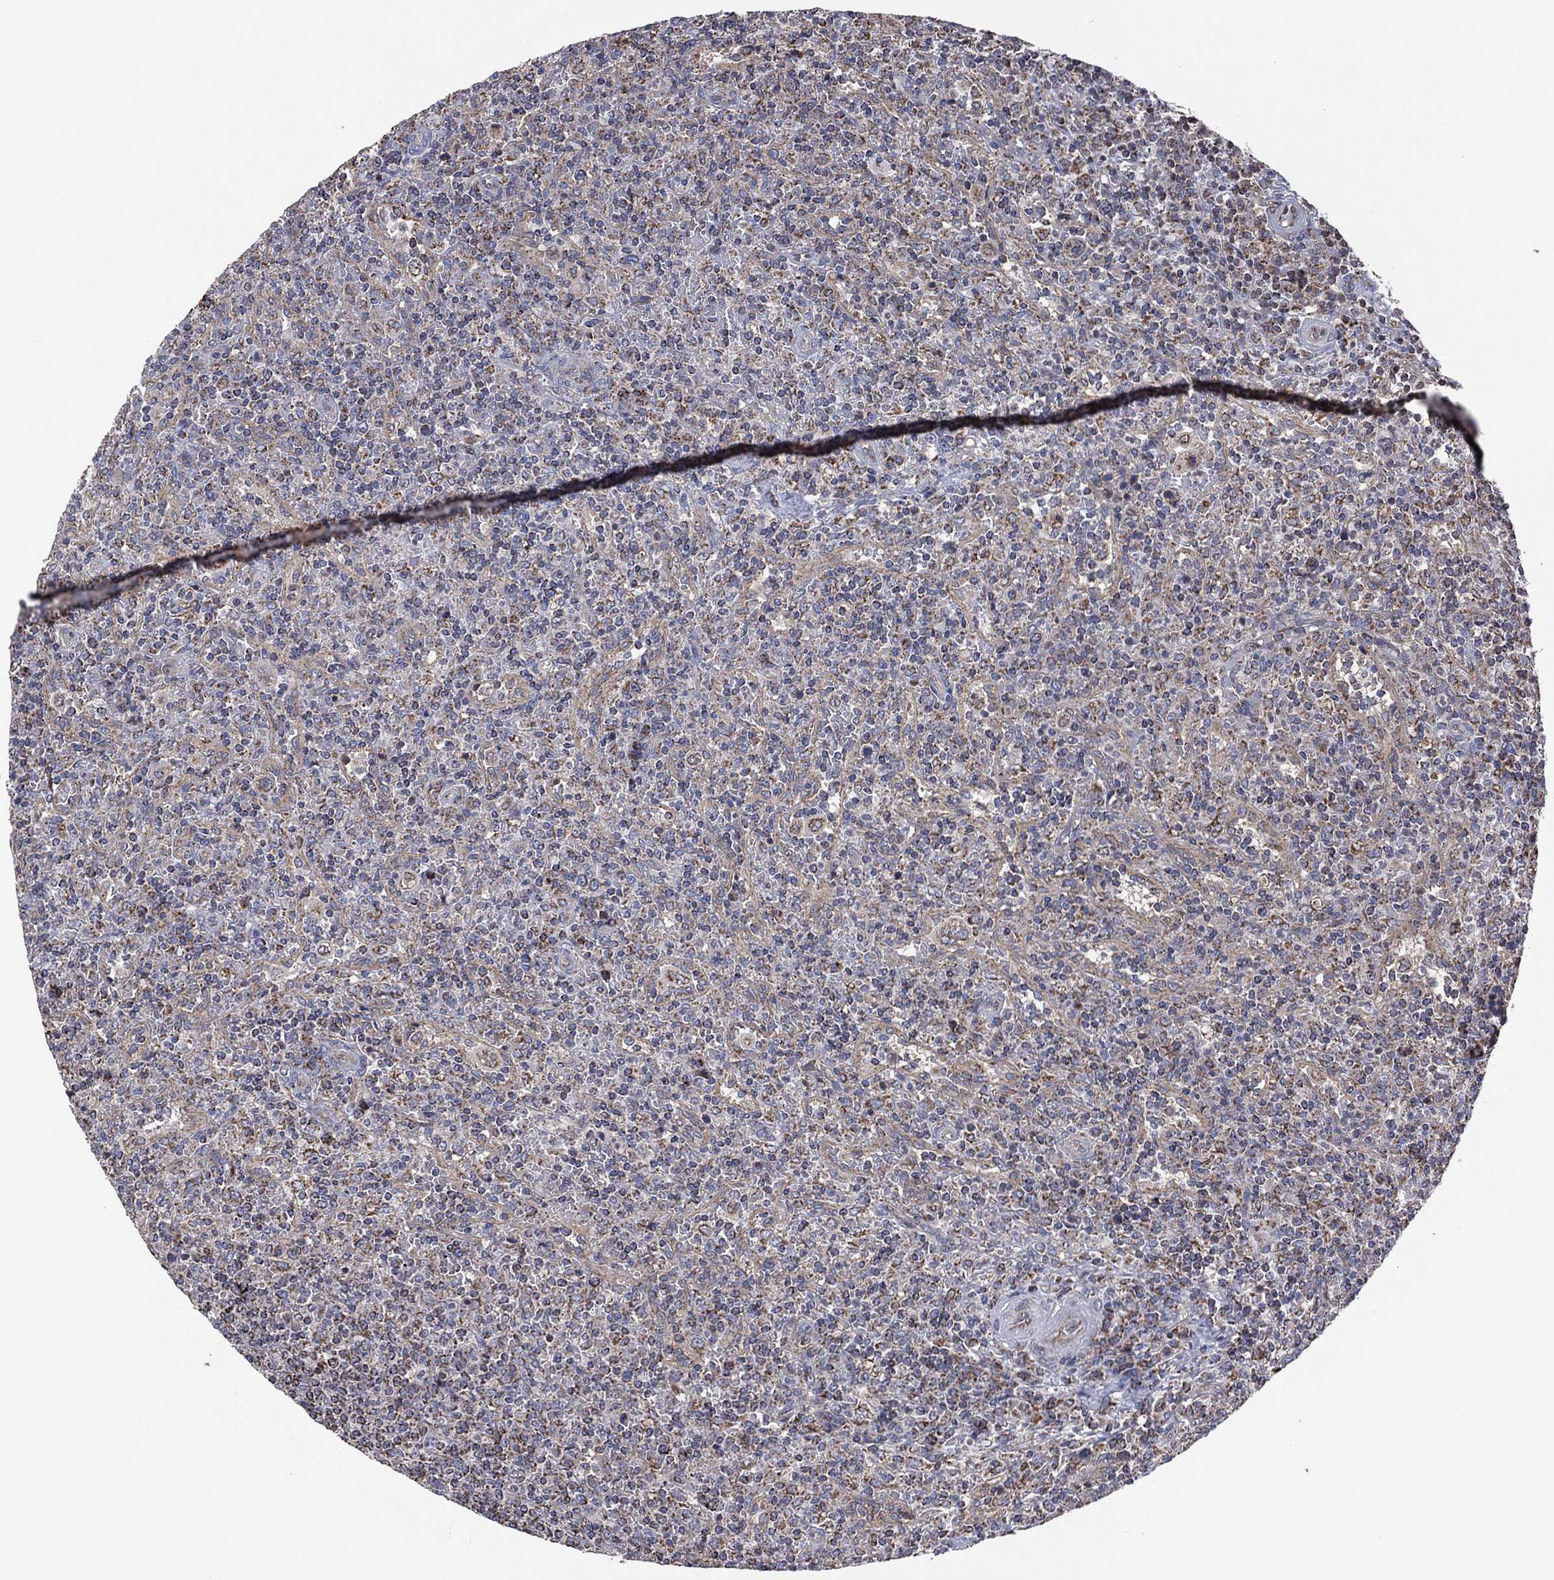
{"staining": {"intensity": "negative", "quantity": "none", "location": "none"}, "tissue": "lymphoma", "cell_type": "Tumor cells", "image_type": "cancer", "snomed": [{"axis": "morphology", "description": "Malignant lymphoma, non-Hodgkin's type, Low grade"}, {"axis": "topography", "description": "Spleen"}], "caption": "Histopathology image shows no significant protein positivity in tumor cells of malignant lymphoma, non-Hodgkin's type (low-grade).", "gene": "PIDD1", "patient": {"sex": "male", "age": 62}}